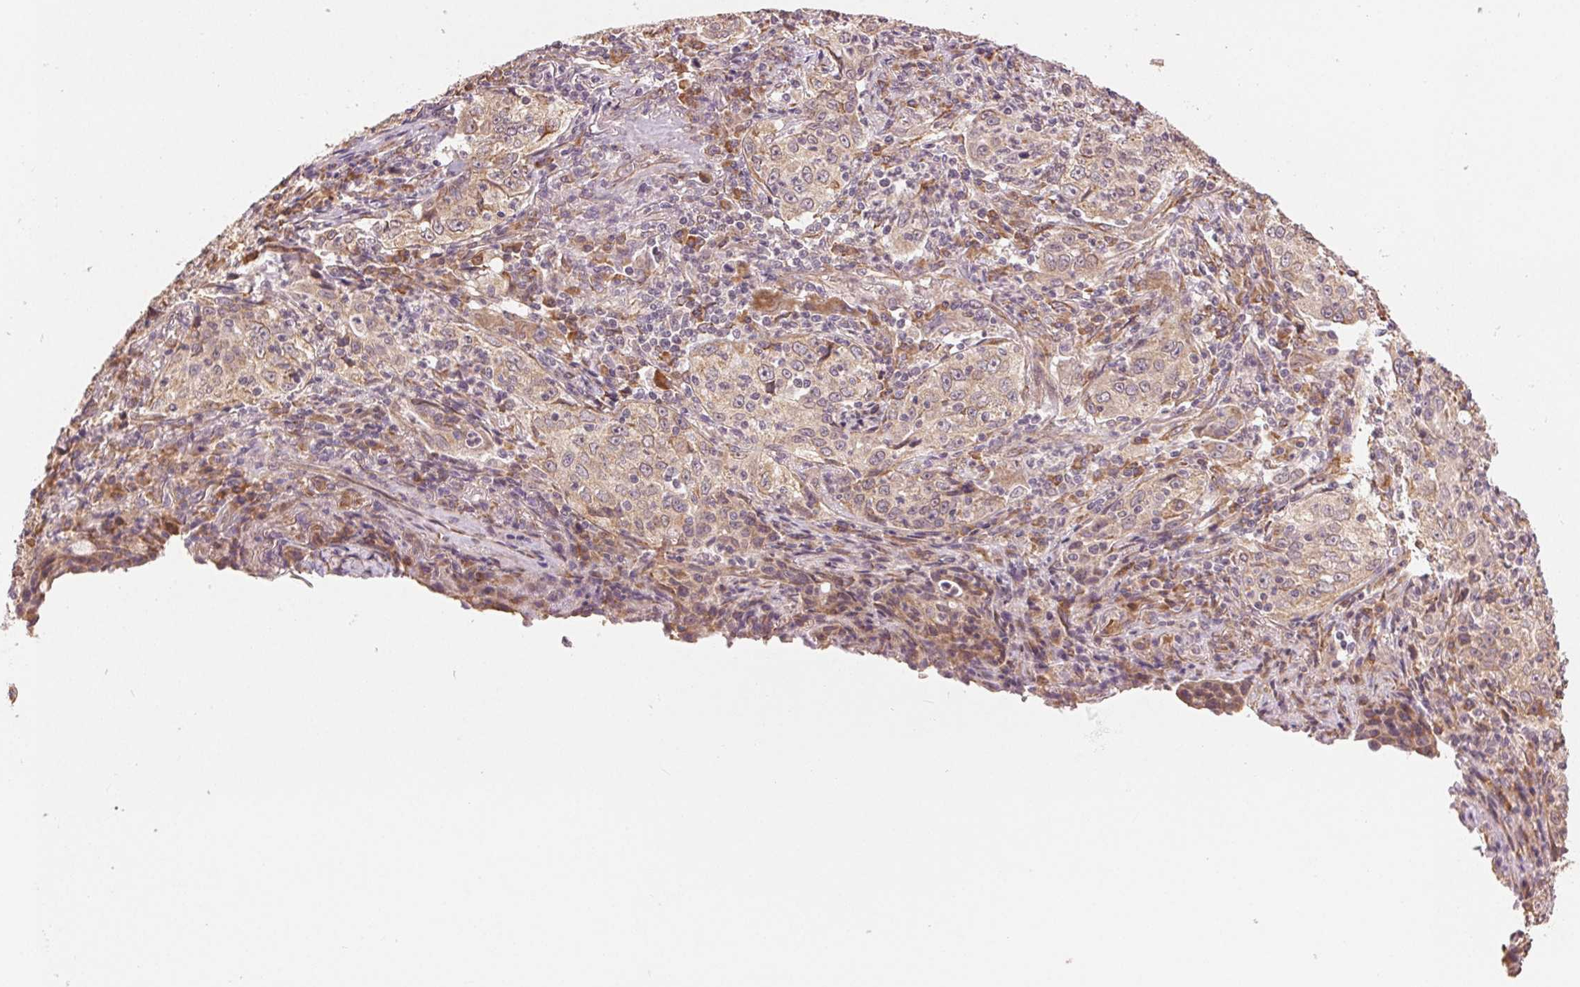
{"staining": {"intensity": "weak", "quantity": ">75%", "location": "cytoplasmic/membranous"}, "tissue": "lung cancer", "cell_type": "Tumor cells", "image_type": "cancer", "snomed": [{"axis": "morphology", "description": "Squamous cell carcinoma, NOS"}, {"axis": "topography", "description": "Lung"}], "caption": "Tumor cells show weak cytoplasmic/membranous positivity in about >75% of cells in lung squamous cell carcinoma. The protein is shown in brown color, while the nuclei are stained blue.", "gene": "SLC20A1", "patient": {"sex": "male", "age": 71}}